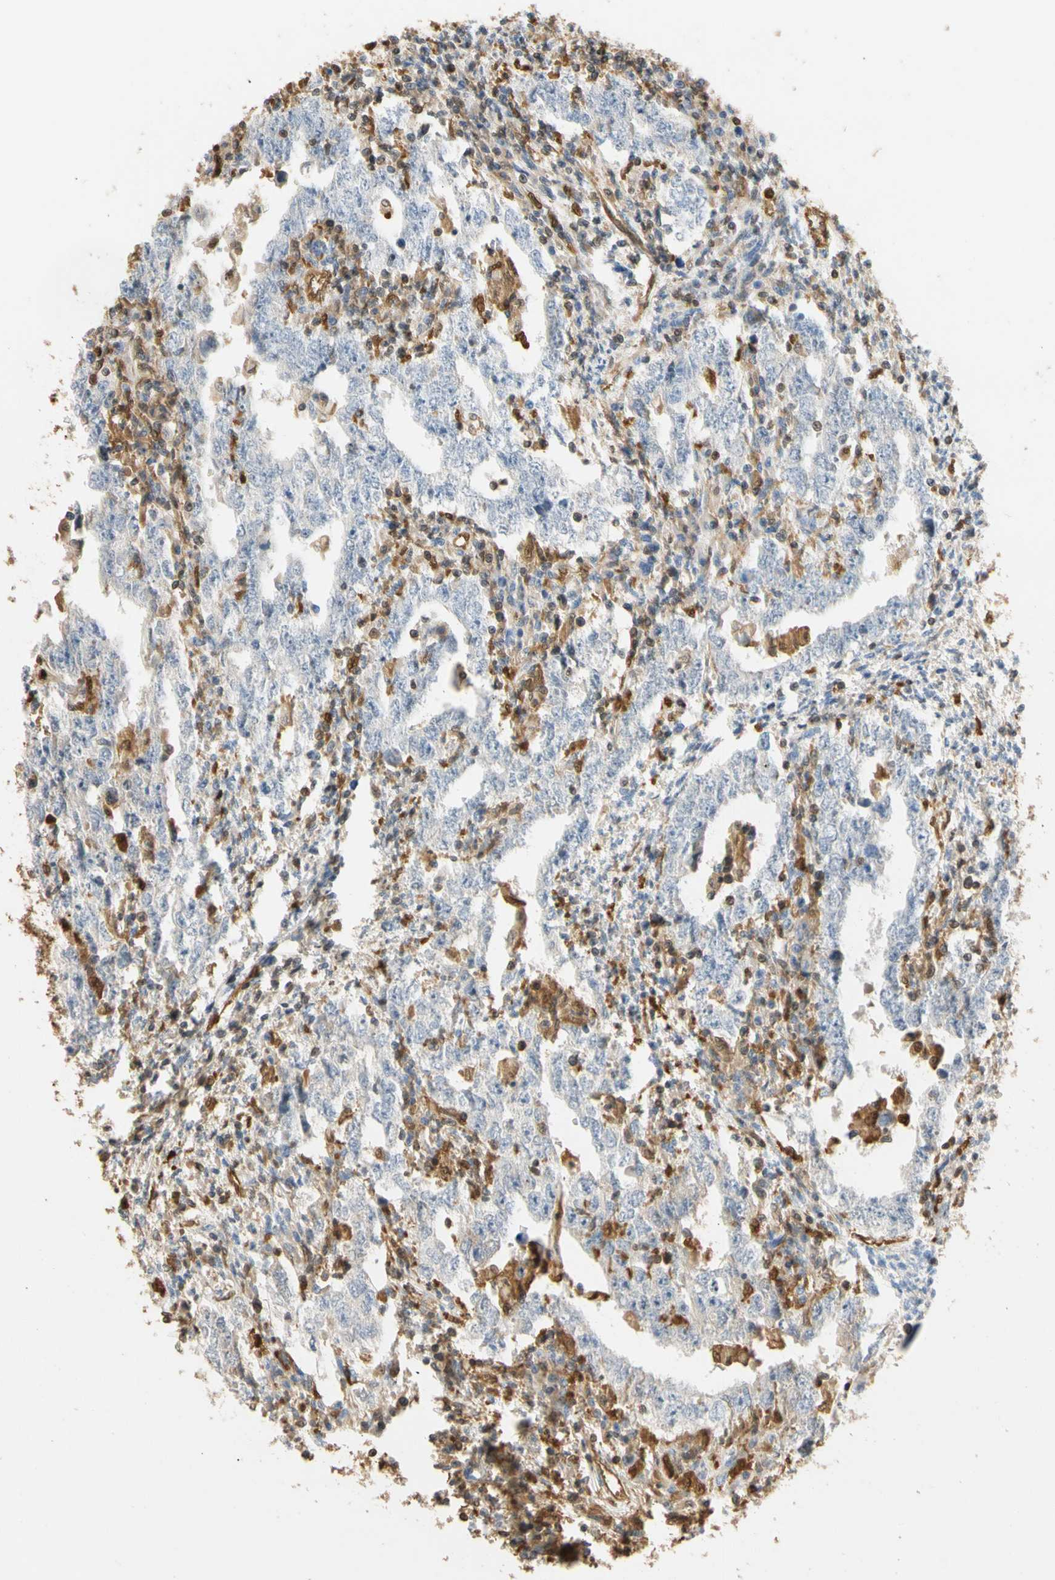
{"staining": {"intensity": "weak", "quantity": "<25%", "location": "cytoplasmic/membranous"}, "tissue": "testis cancer", "cell_type": "Tumor cells", "image_type": "cancer", "snomed": [{"axis": "morphology", "description": "Carcinoma, Embryonal, NOS"}, {"axis": "topography", "description": "Testis"}], "caption": "High power microscopy image of an immunohistochemistry (IHC) histopathology image of testis cancer, revealing no significant expression in tumor cells. (DAB immunohistochemistry, high magnification).", "gene": "S100A6", "patient": {"sex": "male", "age": 26}}